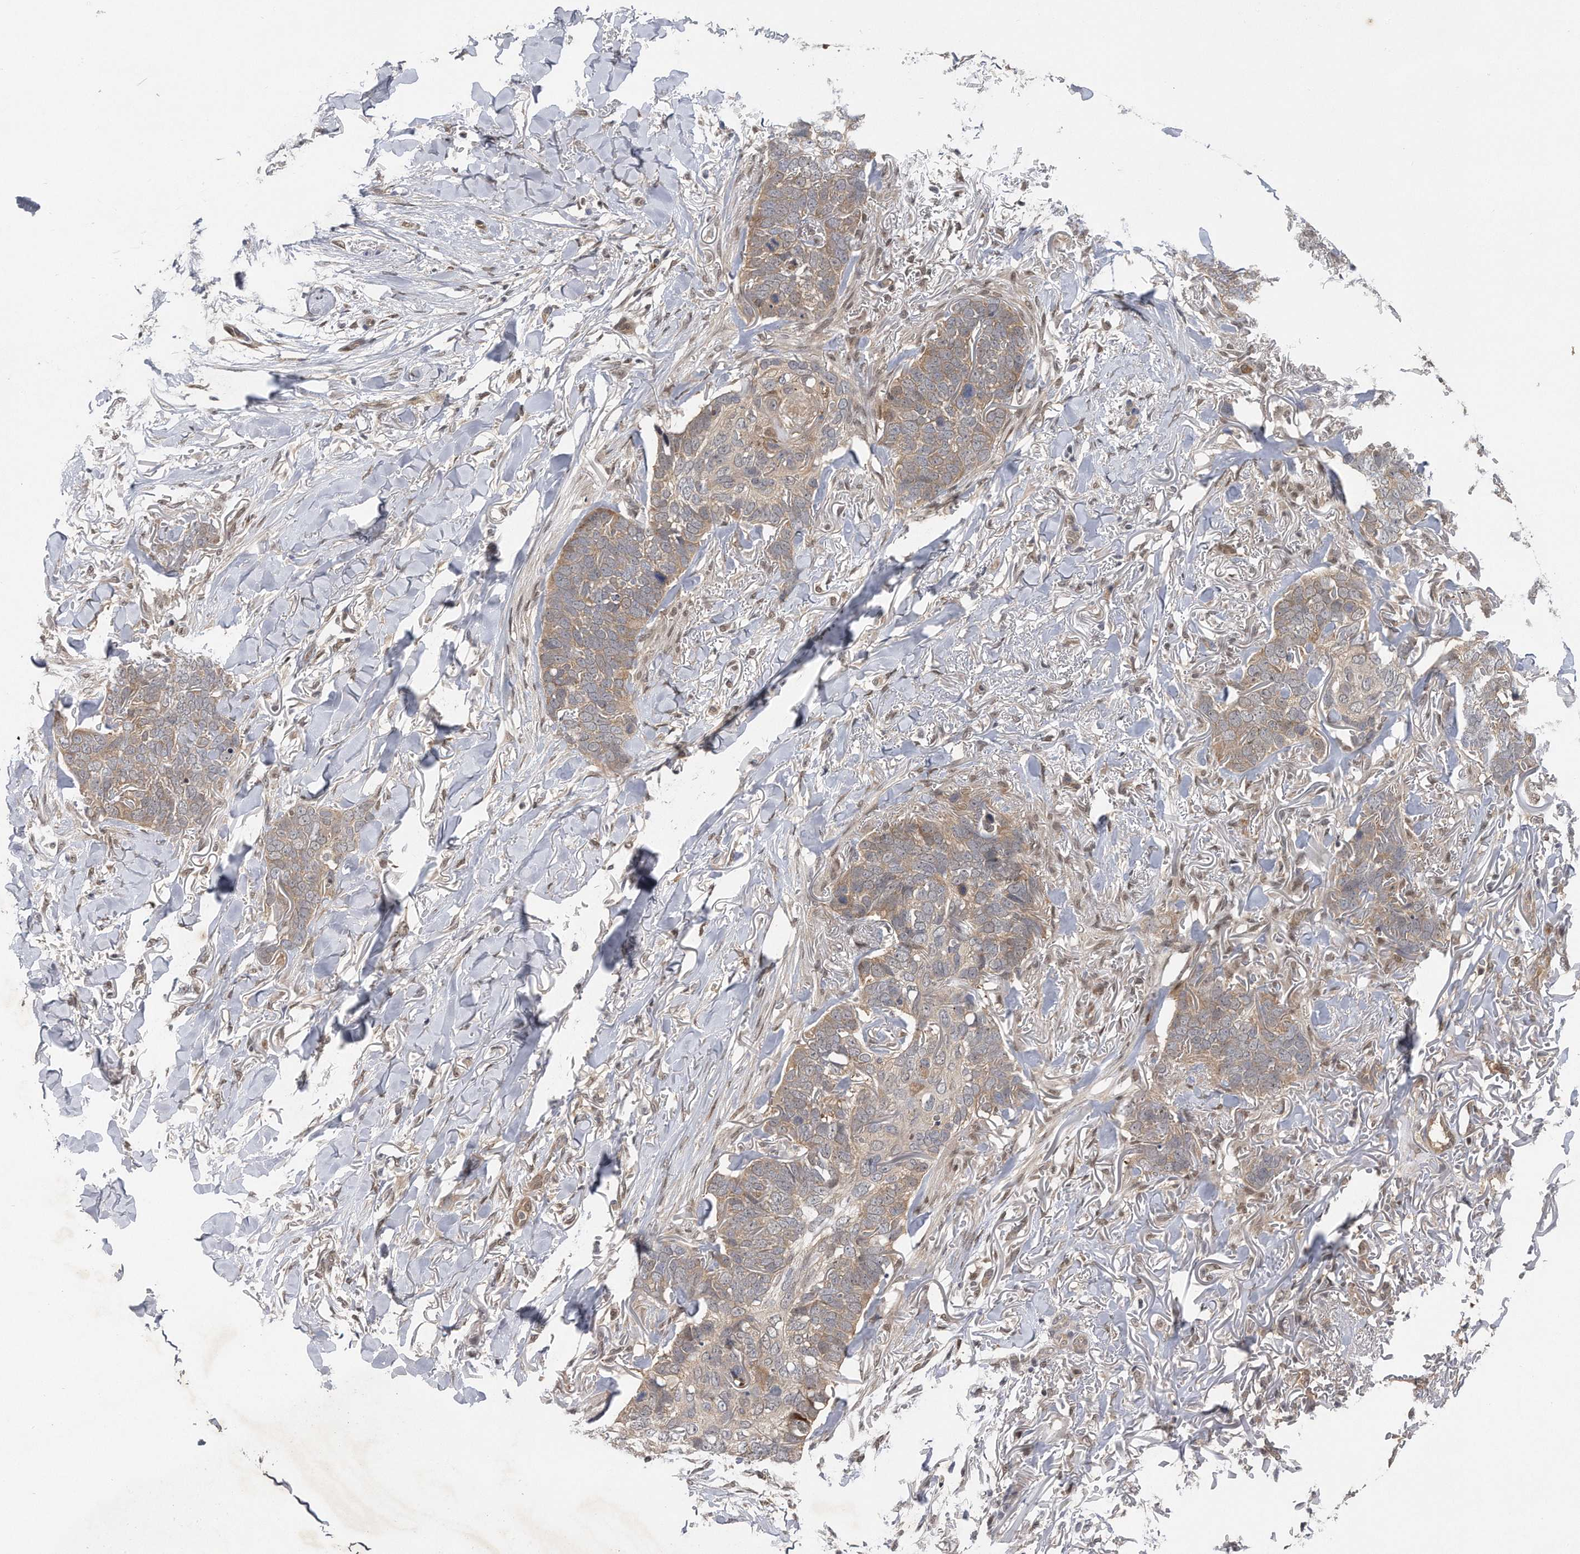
{"staining": {"intensity": "weak", "quantity": "25%-75%", "location": "cytoplasmic/membranous"}, "tissue": "skin cancer", "cell_type": "Tumor cells", "image_type": "cancer", "snomed": [{"axis": "morphology", "description": "Normal tissue, NOS"}, {"axis": "morphology", "description": "Basal cell carcinoma"}, {"axis": "topography", "description": "Skin"}], "caption": "Basal cell carcinoma (skin) stained with a protein marker displays weak staining in tumor cells.", "gene": "RWDD2A", "patient": {"sex": "male", "age": 77}}